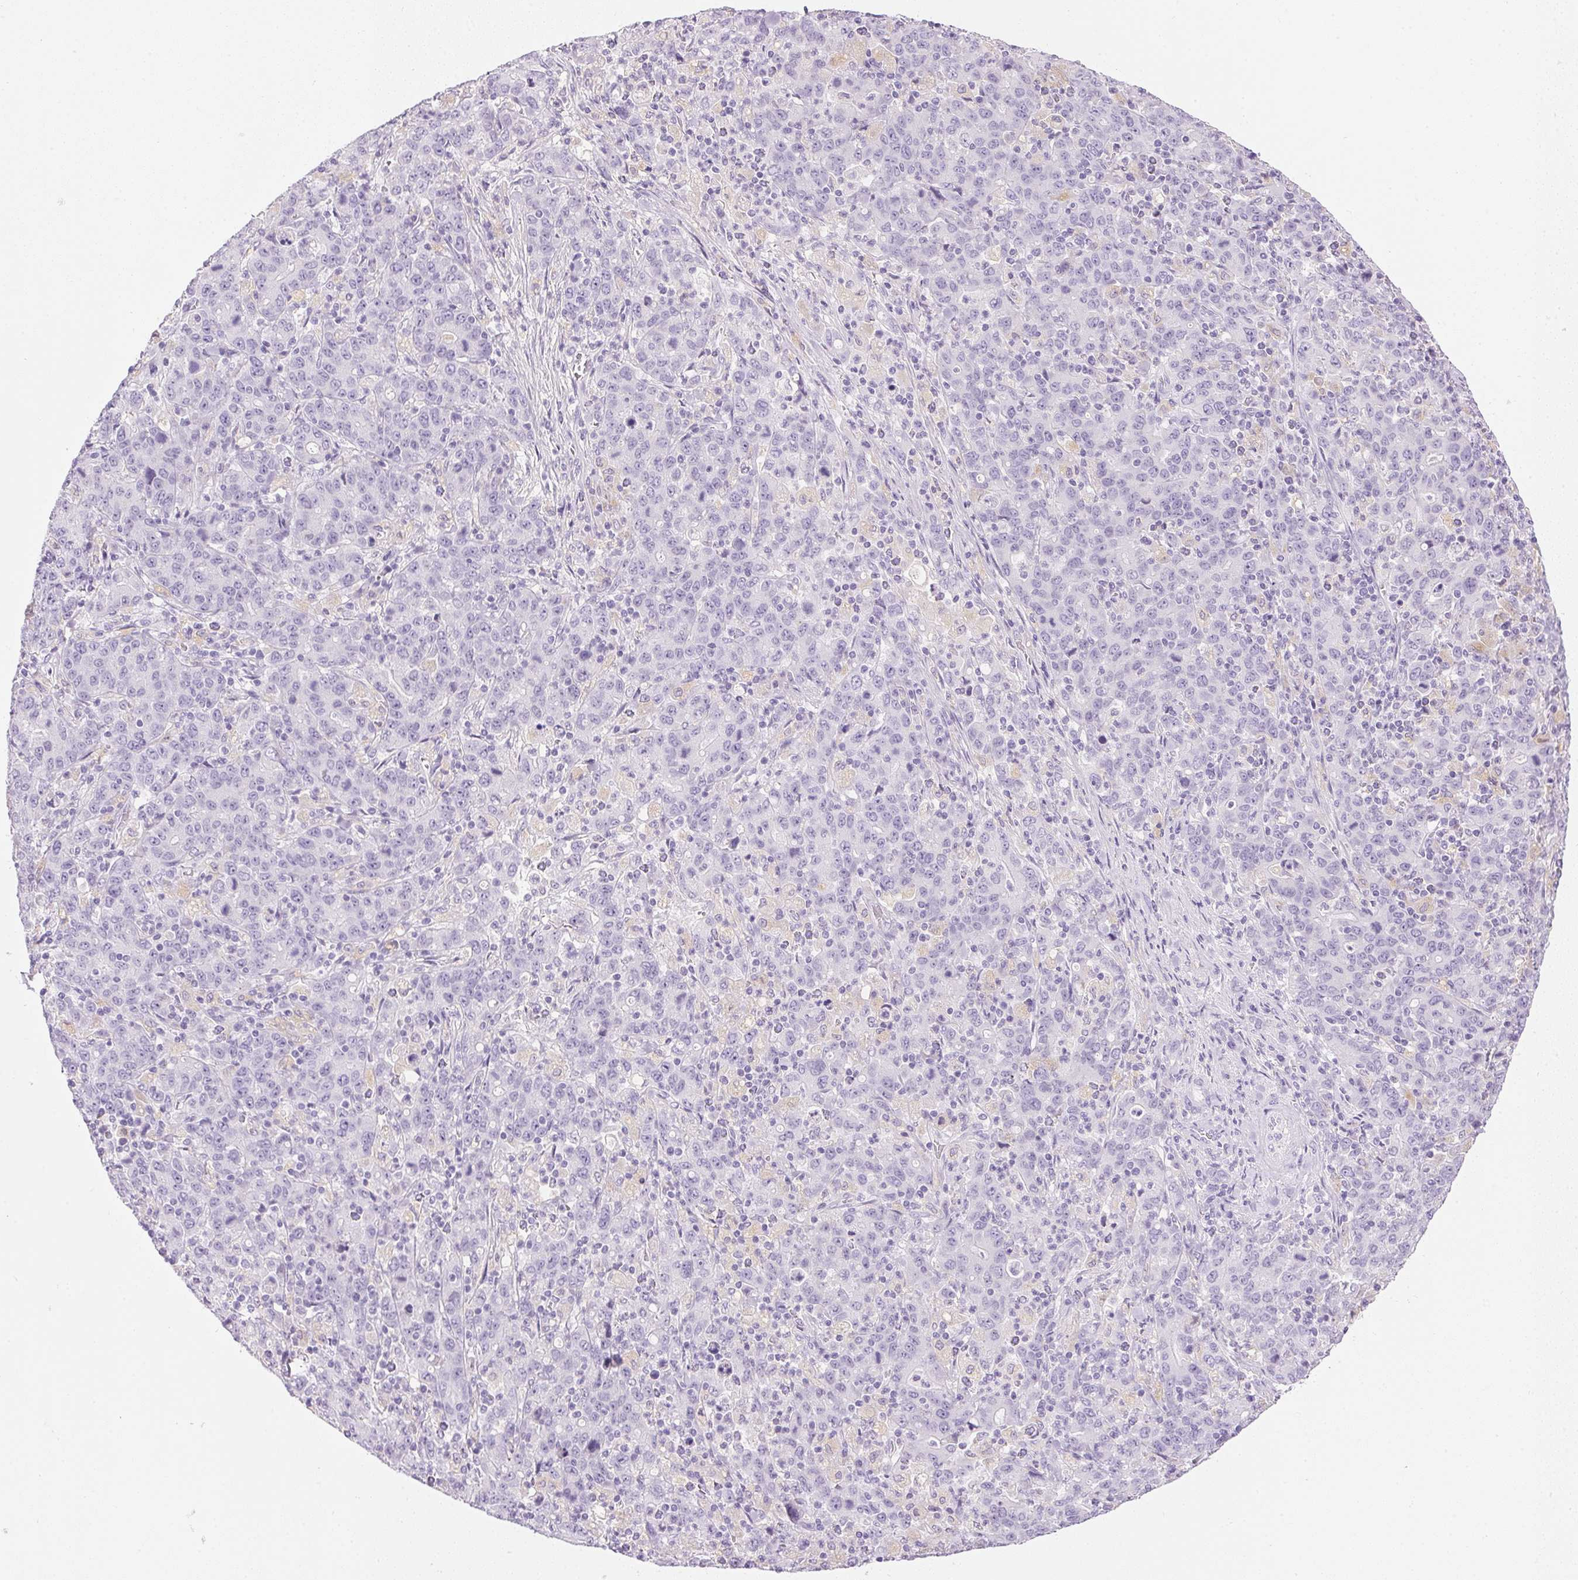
{"staining": {"intensity": "negative", "quantity": "none", "location": "none"}, "tissue": "stomach cancer", "cell_type": "Tumor cells", "image_type": "cancer", "snomed": [{"axis": "morphology", "description": "Adenocarcinoma, NOS"}, {"axis": "topography", "description": "Stomach, upper"}], "caption": "Immunohistochemistry (IHC) histopathology image of neoplastic tissue: stomach adenocarcinoma stained with DAB (3,3'-diaminobenzidine) displays no significant protein positivity in tumor cells.", "gene": "ATP6V1G3", "patient": {"sex": "male", "age": 69}}